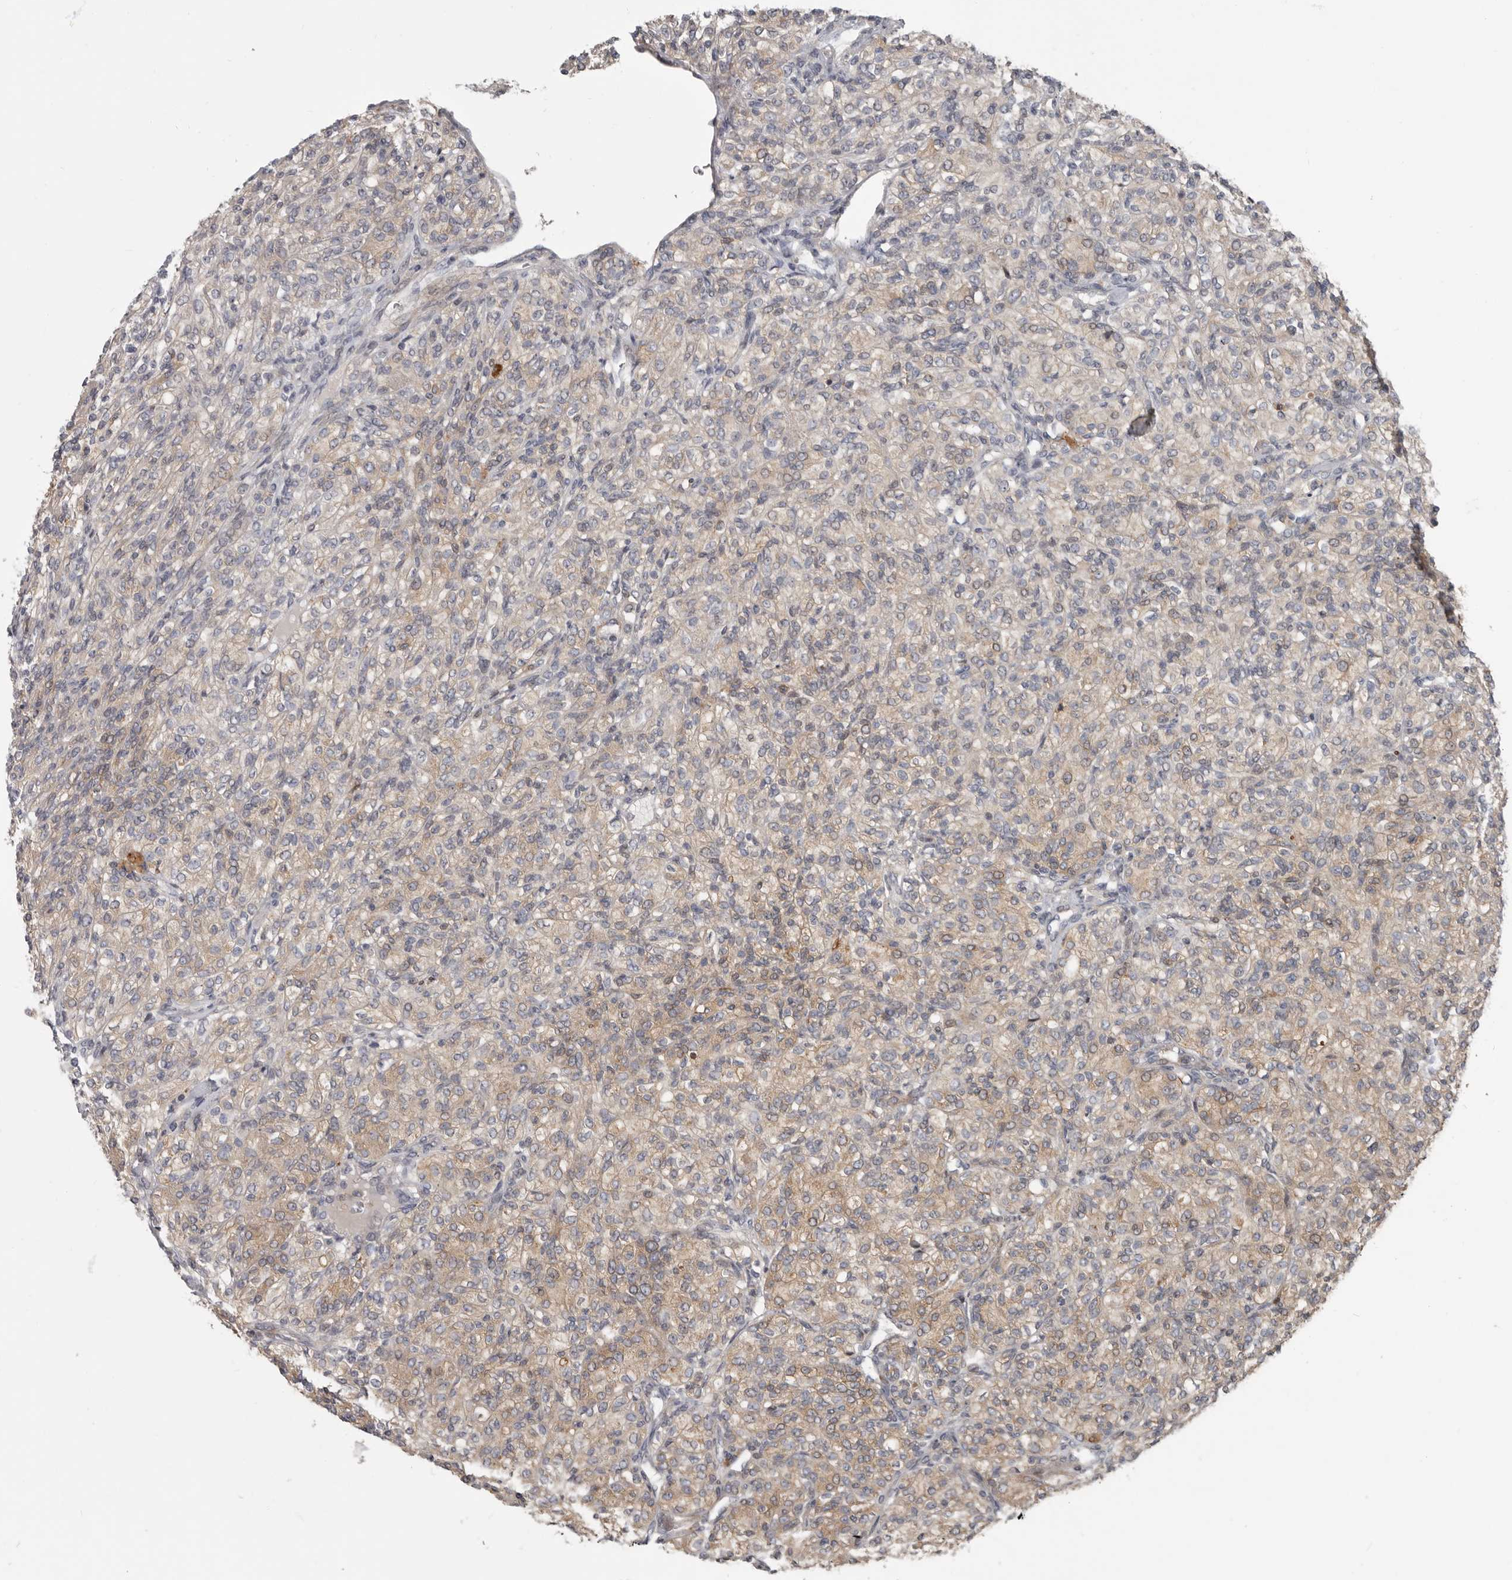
{"staining": {"intensity": "weak", "quantity": "25%-75%", "location": "cytoplasmic/membranous"}, "tissue": "renal cancer", "cell_type": "Tumor cells", "image_type": "cancer", "snomed": [{"axis": "morphology", "description": "Adenocarcinoma, NOS"}, {"axis": "topography", "description": "Kidney"}], "caption": "Immunohistochemistry (IHC) micrograph of human renal adenocarcinoma stained for a protein (brown), which displays low levels of weak cytoplasmic/membranous expression in approximately 25%-75% of tumor cells.", "gene": "FGFR4", "patient": {"sex": "male", "age": 77}}